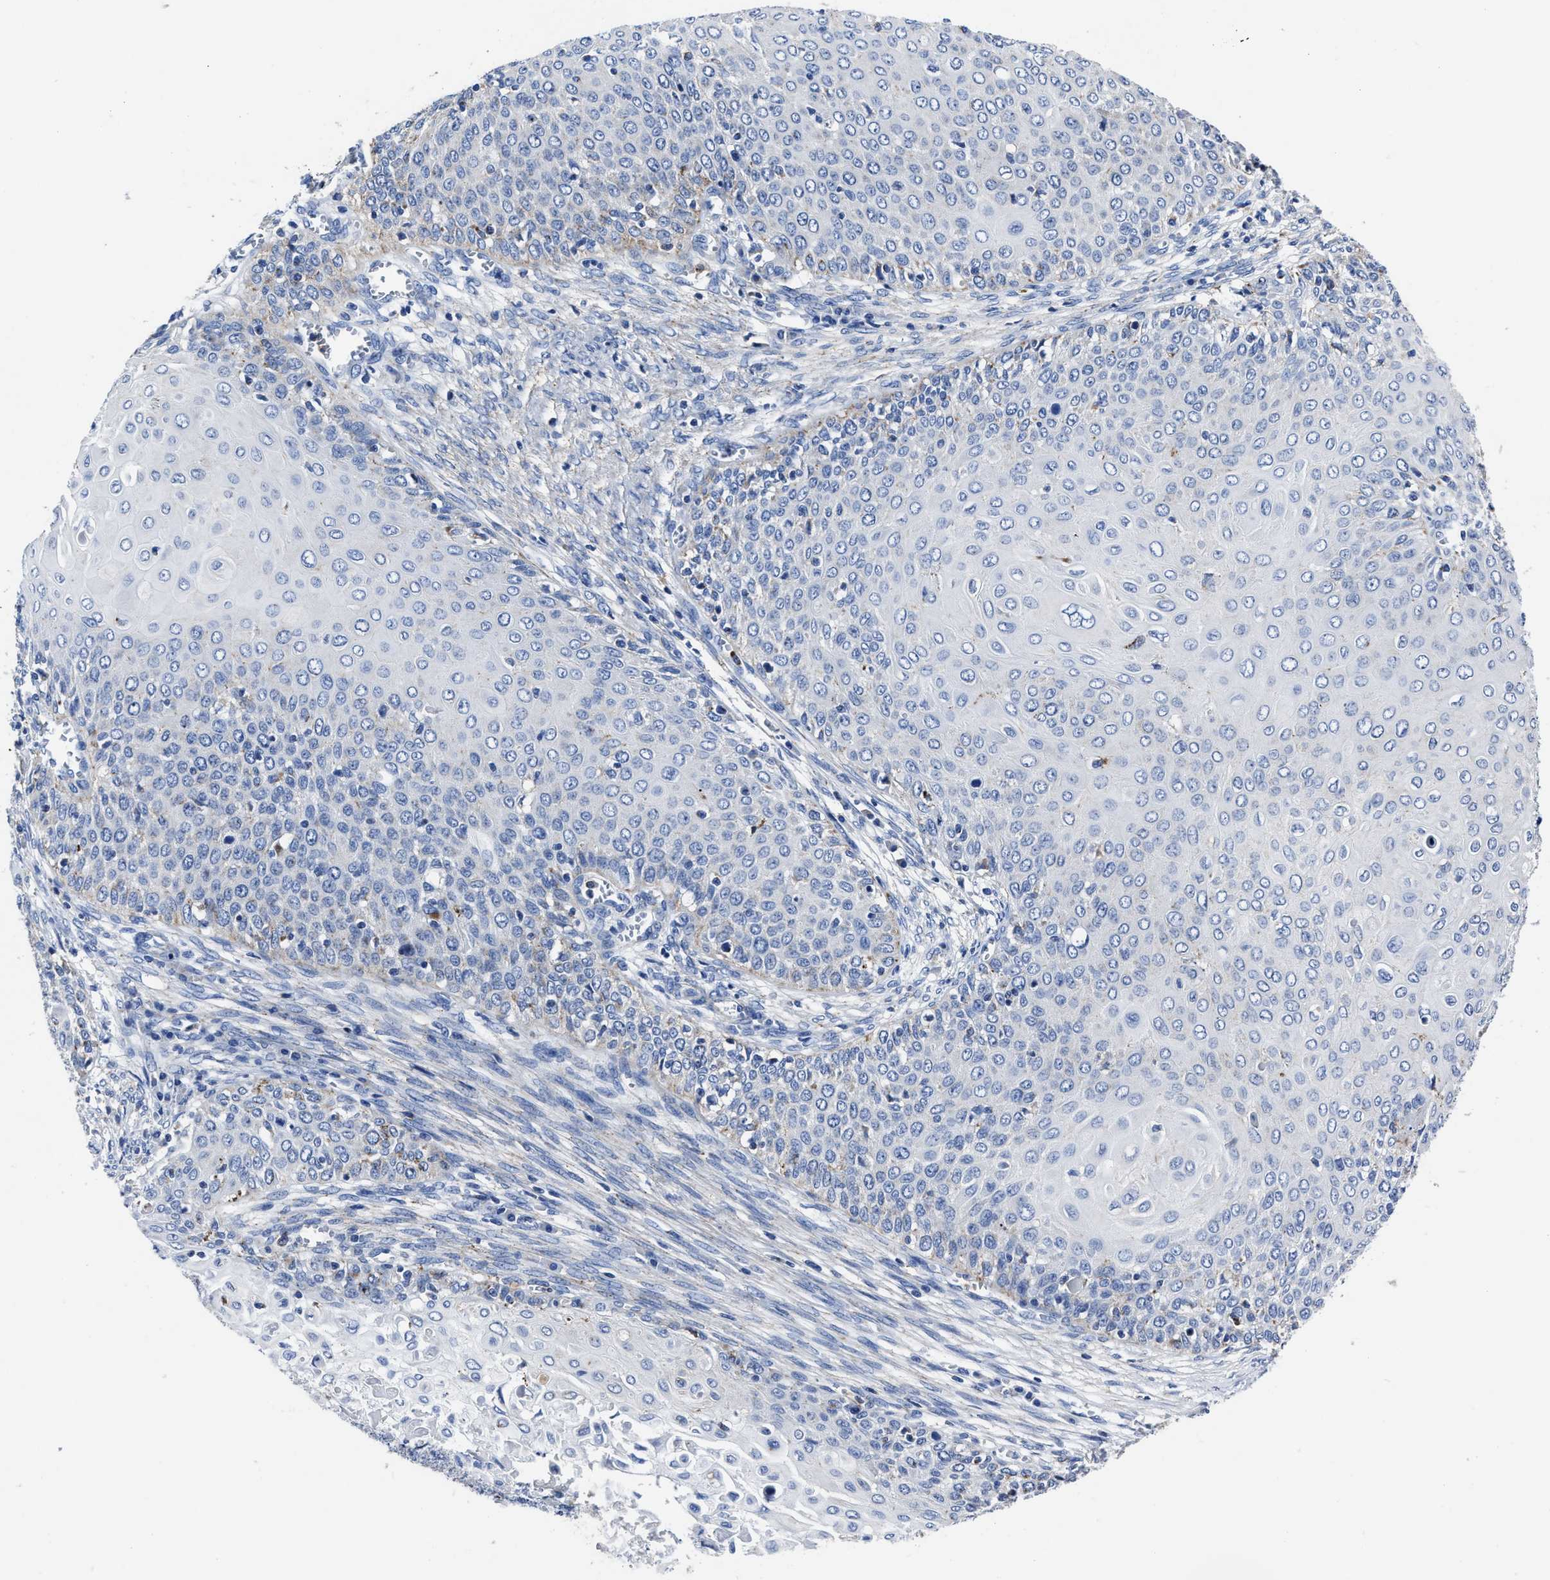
{"staining": {"intensity": "negative", "quantity": "none", "location": "none"}, "tissue": "cervical cancer", "cell_type": "Tumor cells", "image_type": "cancer", "snomed": [{"axis": "morphology", "description": "Squamous cell carcinoma, NOS"}, {"axis": "topography", "description": "Cervix"}], "caption": "A histopathology image of cervical cancer stained for a protein exhibits no brown staining in tumor cells.", "gene": "LAMTOR4", "patient": {"sex": "female", "age": 39}}